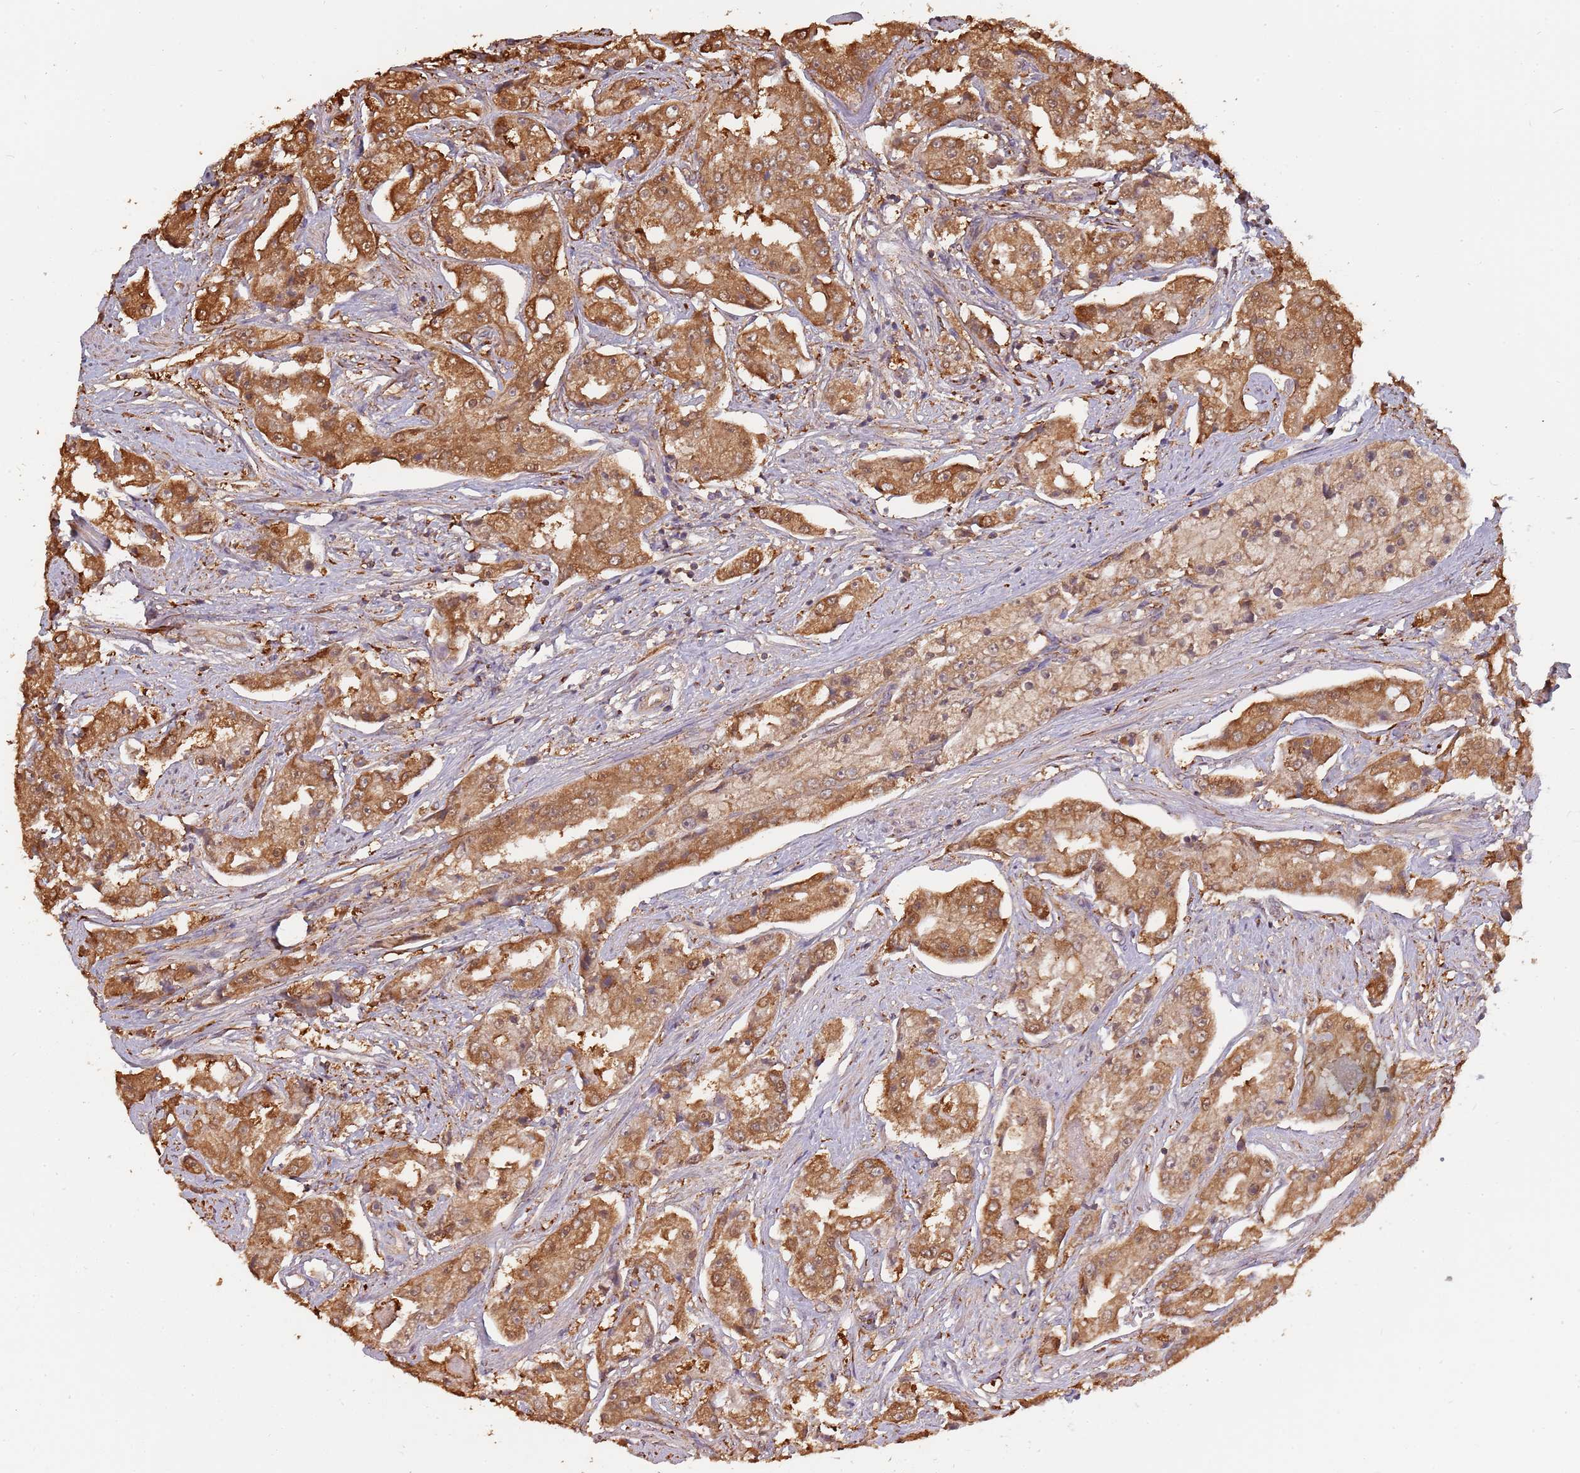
{"staining": {"intensity": "strong", "quantity": ">75%", "location": "cytoplasmic/membranous"}, "tissue": "prostate cancer", "cell_type": "Tumor cells", "image_type": "cancer", "snomed": [{"axis": "morphology", "description": "Adenocarcinoma, High grade"}, {"axis": "topography", "description": "Prostate"}], "caption": "Immunohistochemistry (IHC) image of neoplastic tissue: human high-grade adenocarcinoma (prostate) stained using immunohistochemistry (IHC) demonstrates high levels of strong protein expression localized specifically in the cytoplasmic/membranous of tumor cells, appearing as a cytoplasmic/membranous brown color.", "gene": "COG4", "patient": {"sex": "male", "age": 73}}